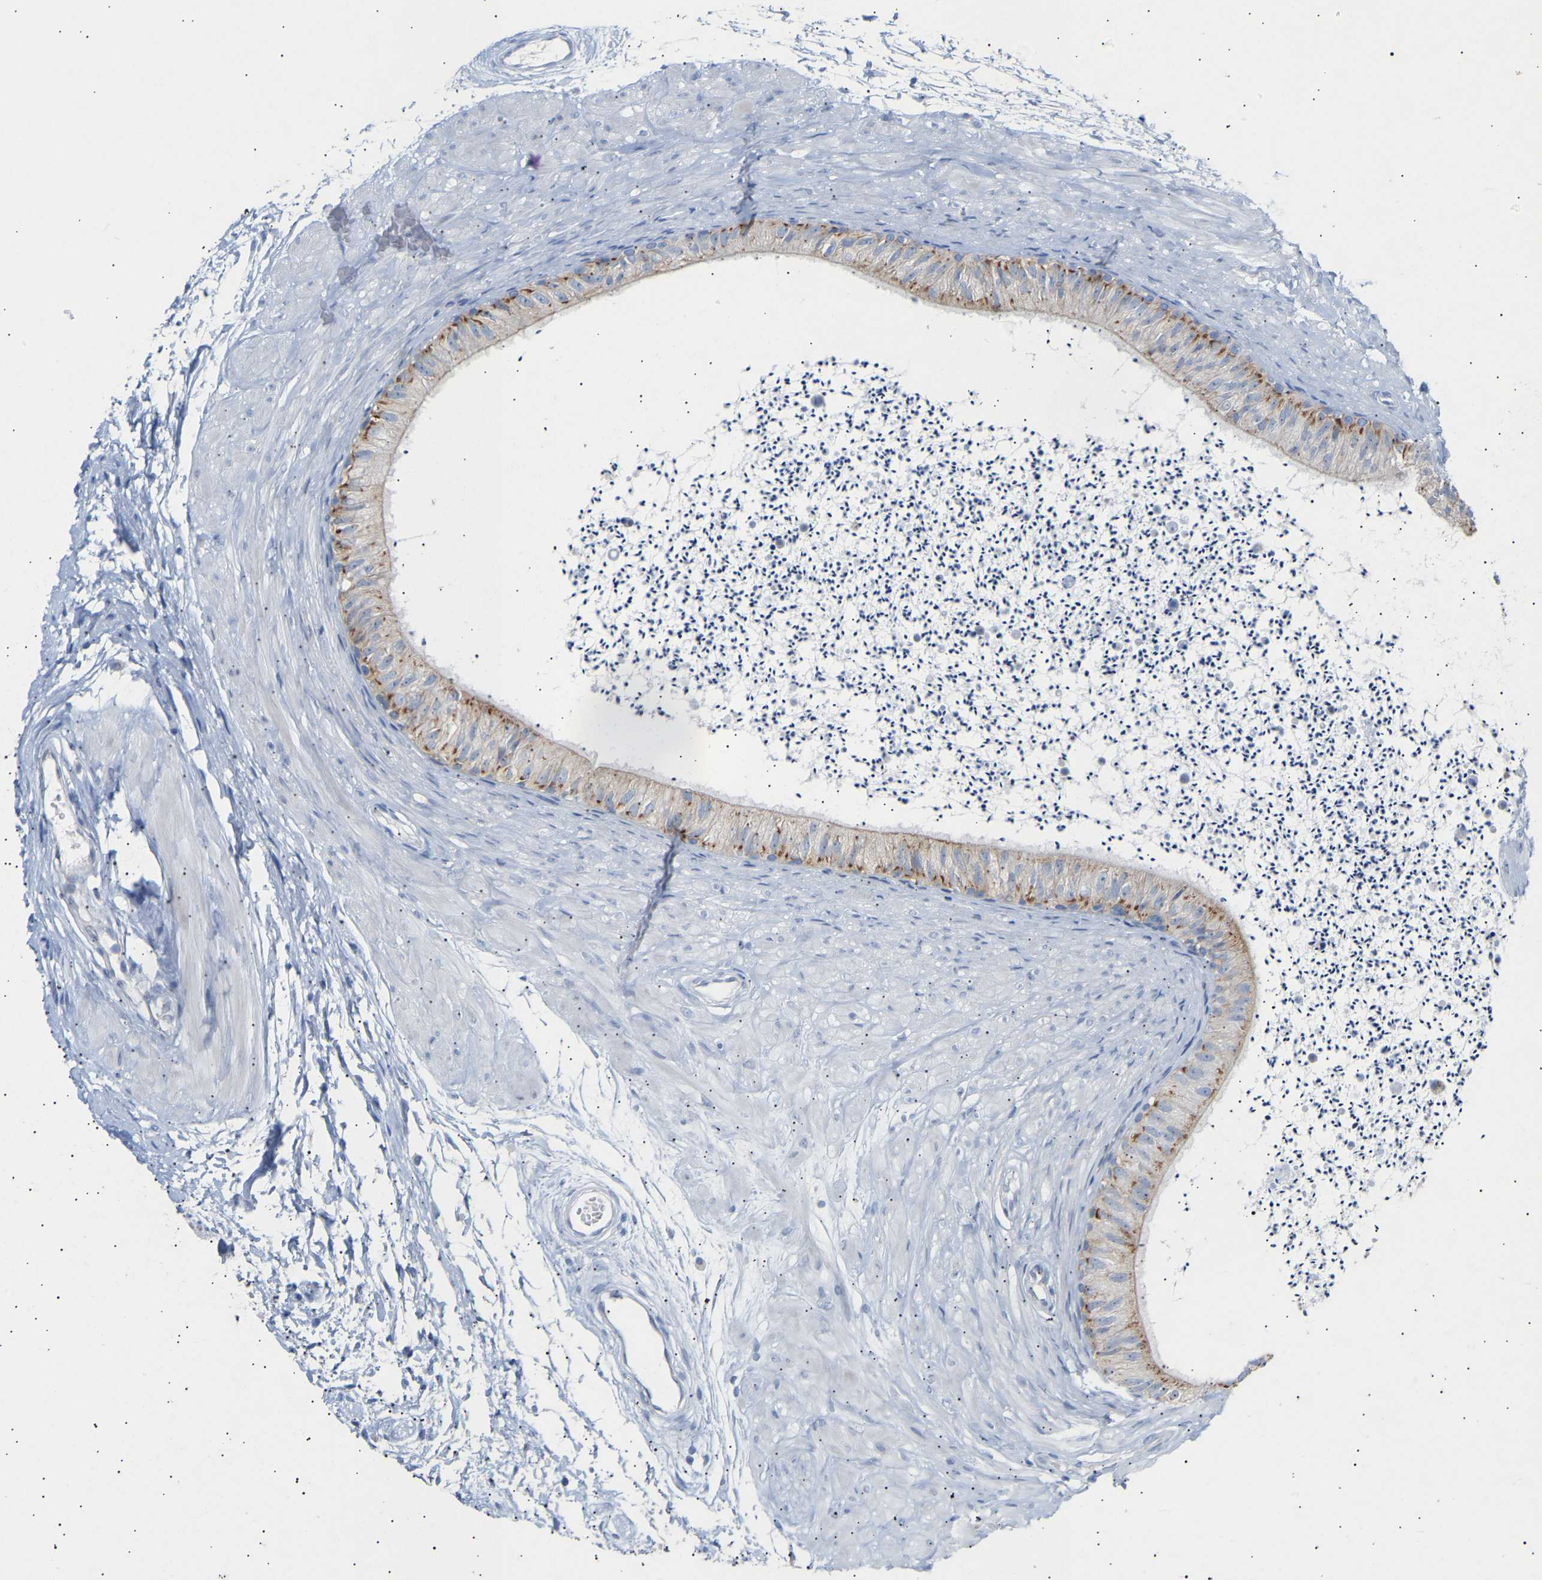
{"staining": {"intensity": "moderate", "quantity": ">75%", "location": "cytoplasmic/membranous"}, "tissue": "epididymis", "cell_type": "Glandular cells", "image_type": "normal", "snomed": [{"axis": "morphology", "description": "Normal tissue, NOS"}, {"axis": "topography", "description": "Epididymis"}], "caption": "High-power microscopy captured an immunohistochemistry micrograph of unremarkable epididymis, revealing moderate cytoplasmic/membranous staining in about >75% of glandular cells.", "gene": "PEX1", "patient": {"sex": "male", "age": 56}}